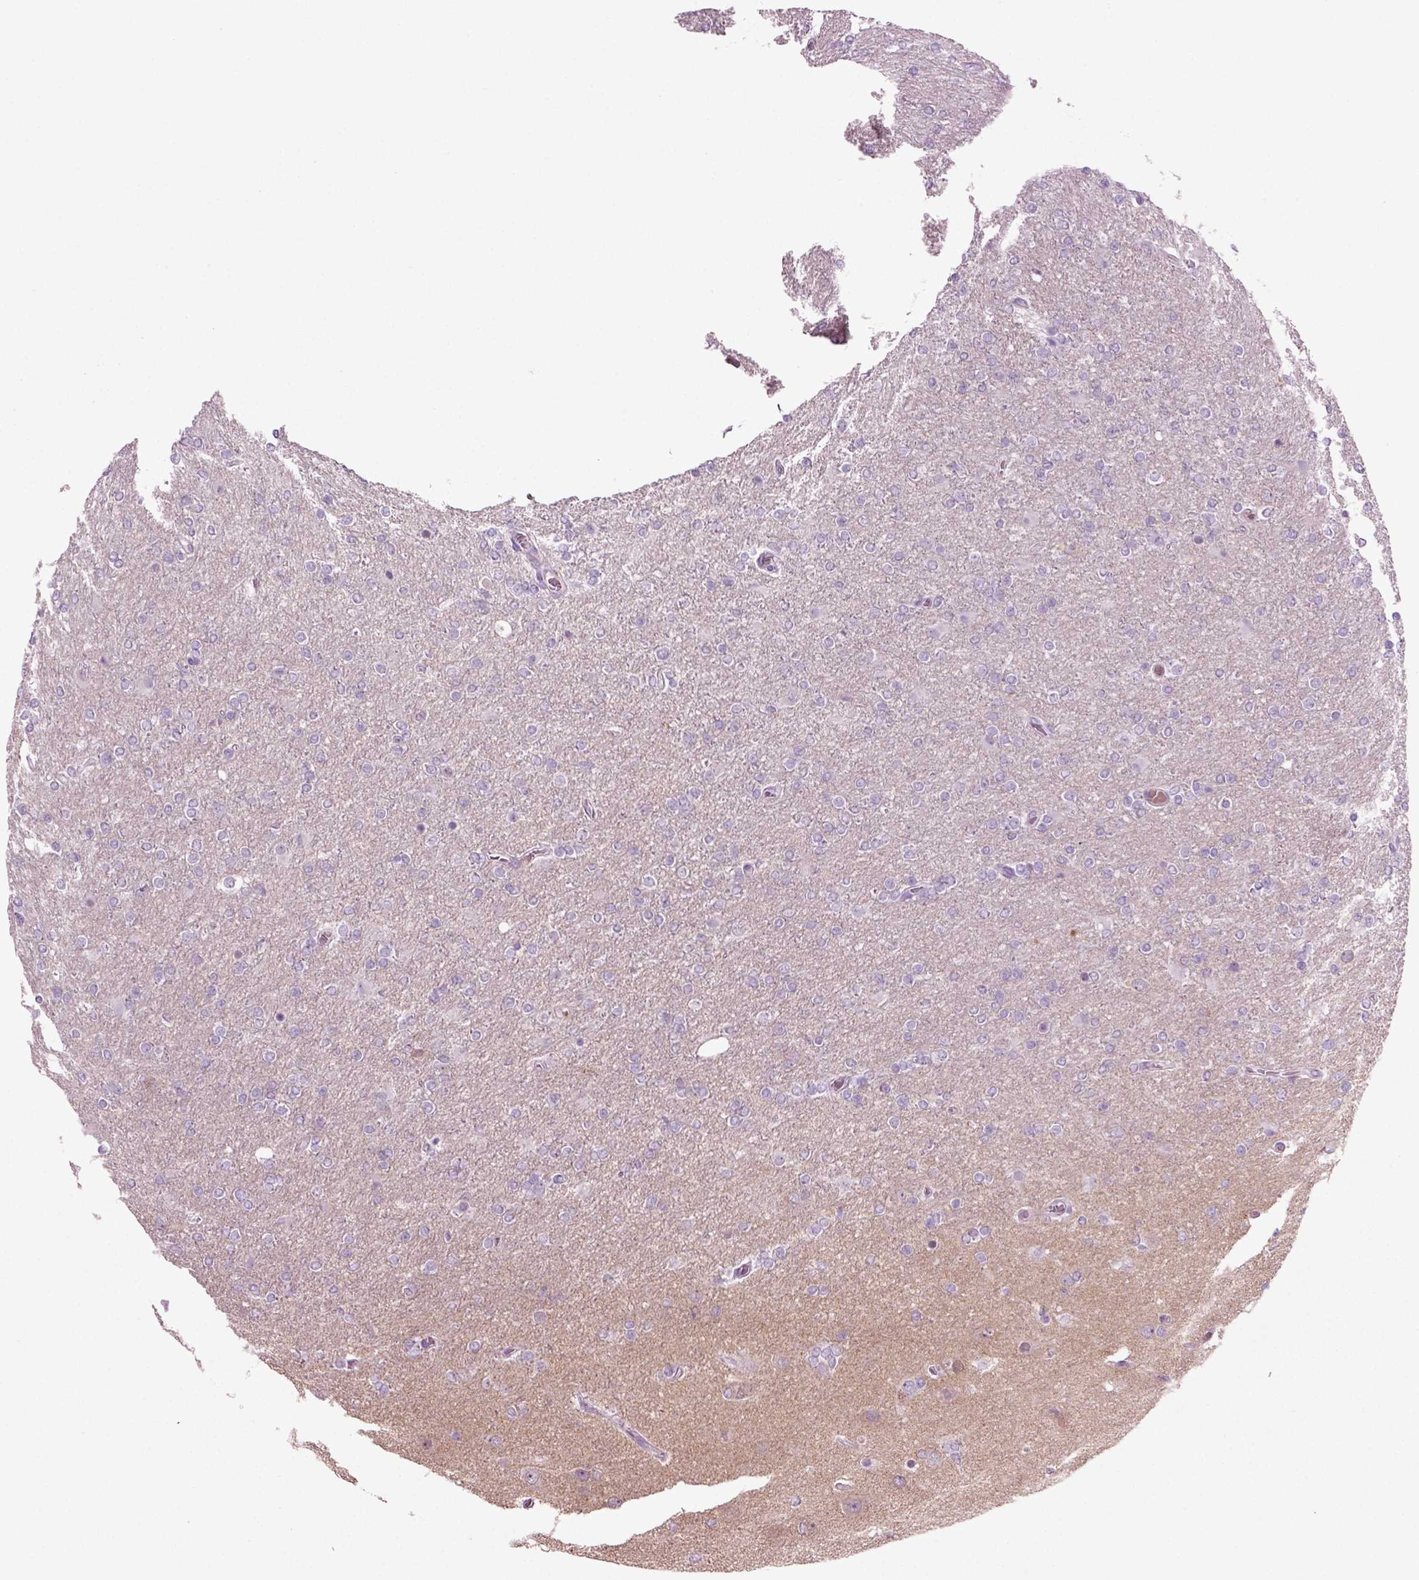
{"staining": {"intensity": "negative", "quantity": "none", "location": "none"}, "tissue": "glioma", "cell_type": "Tumor cells", "image_type": "cancer", "snomed": [{"axis": "morphology", "description": "Glioma, malignant, High grade"}, {"axis": "topography", "description": "Cerebral cortex"}], "caption": "Immunohistochemical staining of human high-grade glioma (malignant) shows no significant staining in tumor cells.", "gene": "ZC2HC1C", "patient": {"sex": "male", "age": 70}}